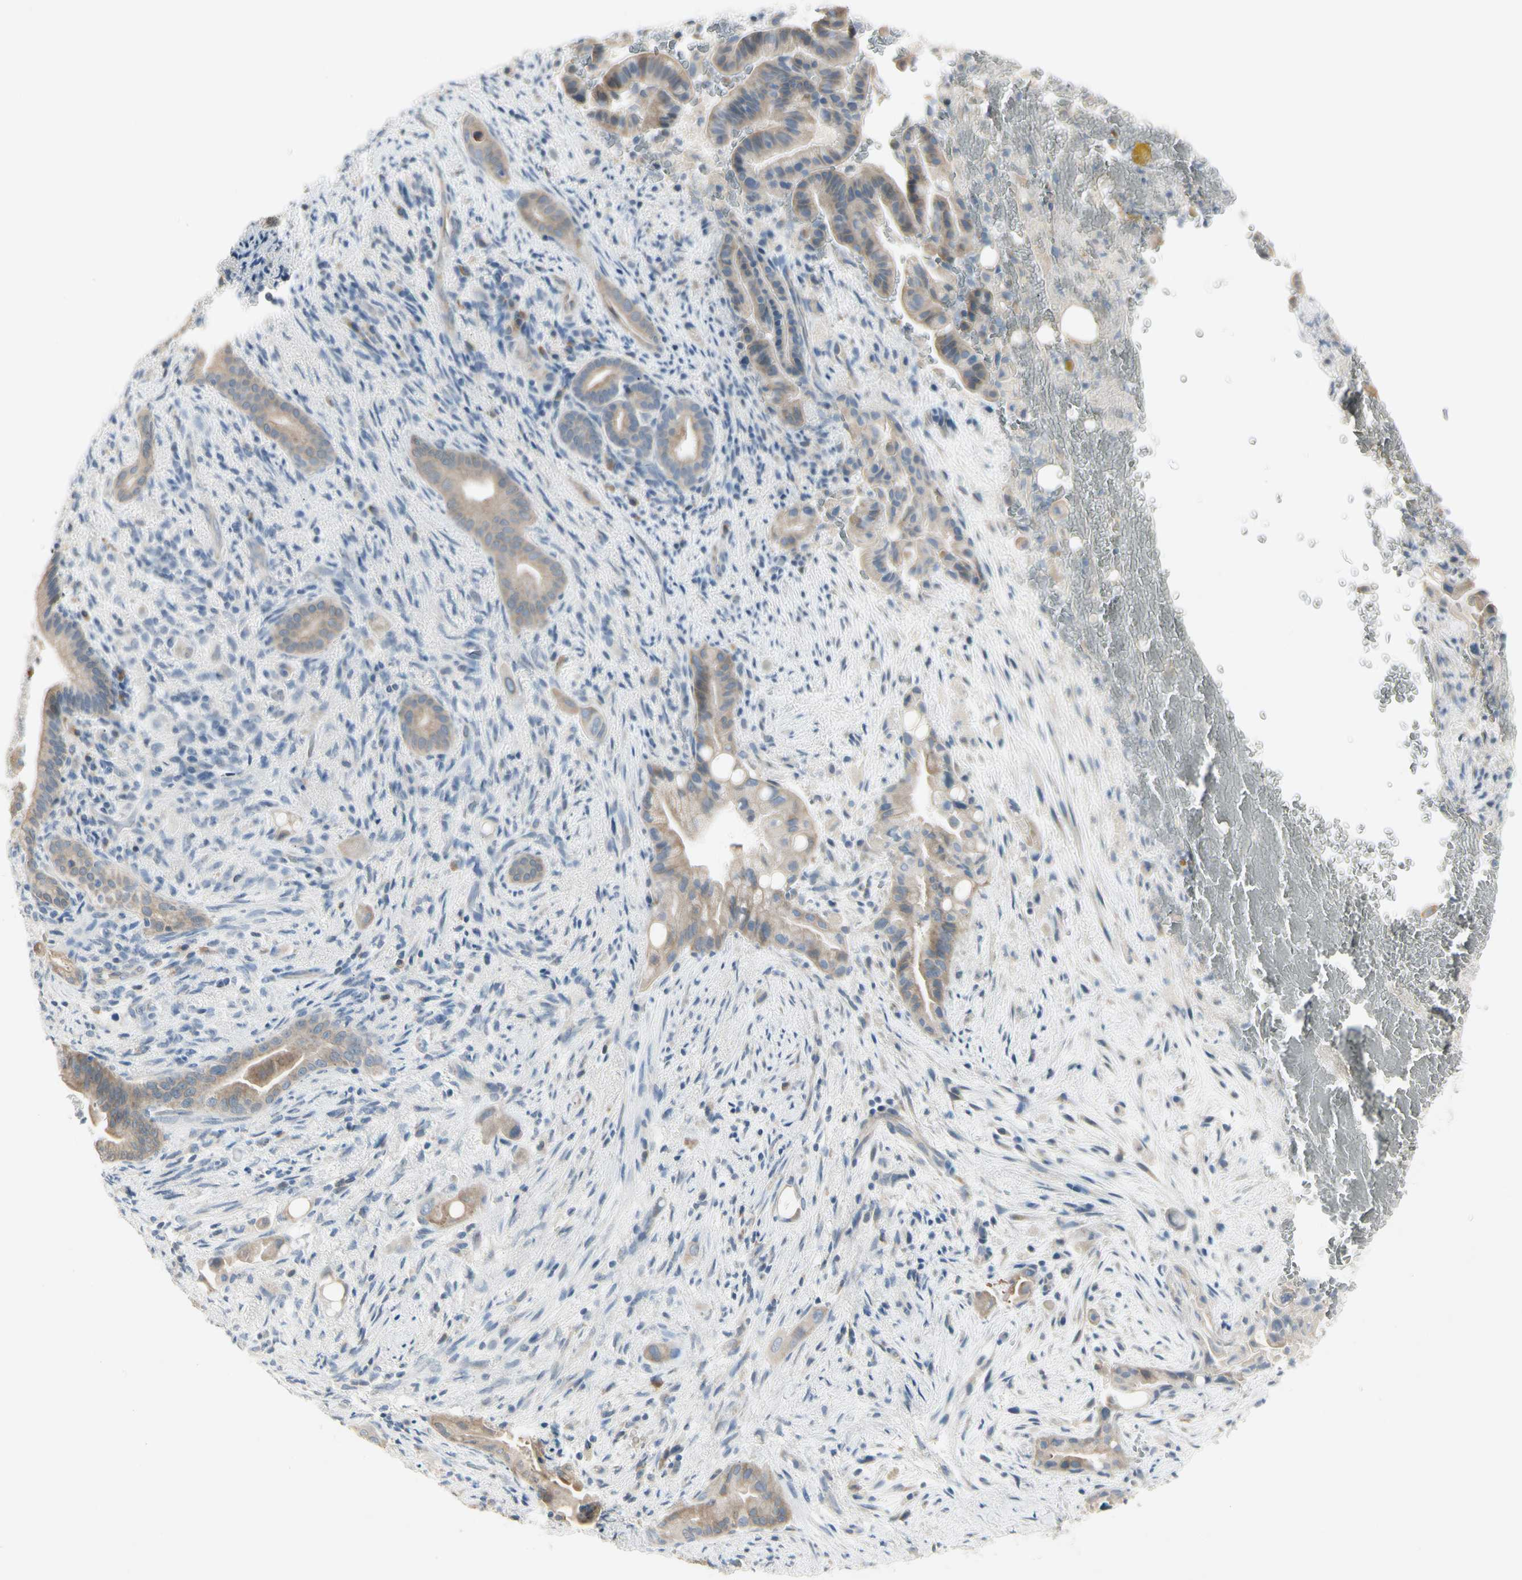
{"staining": {"intensity": "weak", "quantity": ">75%", "location": "cytoplasmic/membranous"}, "tissue": "liver cancer", "cell_type": "Tumor cells", "image_type": "cancer", "snomed": [{"axis": "morphology", "description": "Cholangiocarcinoma"}, {"axis": "topography", "description": "Liver"}], "caption": "Protein expression analysis of cholangiocarcinoma (liver) reveals weak cytoplasmic/membranous staining in approximately >75% of tumor cells.", "gene": "SPINK4", "patient": {"sex": "female", "age": 68}}